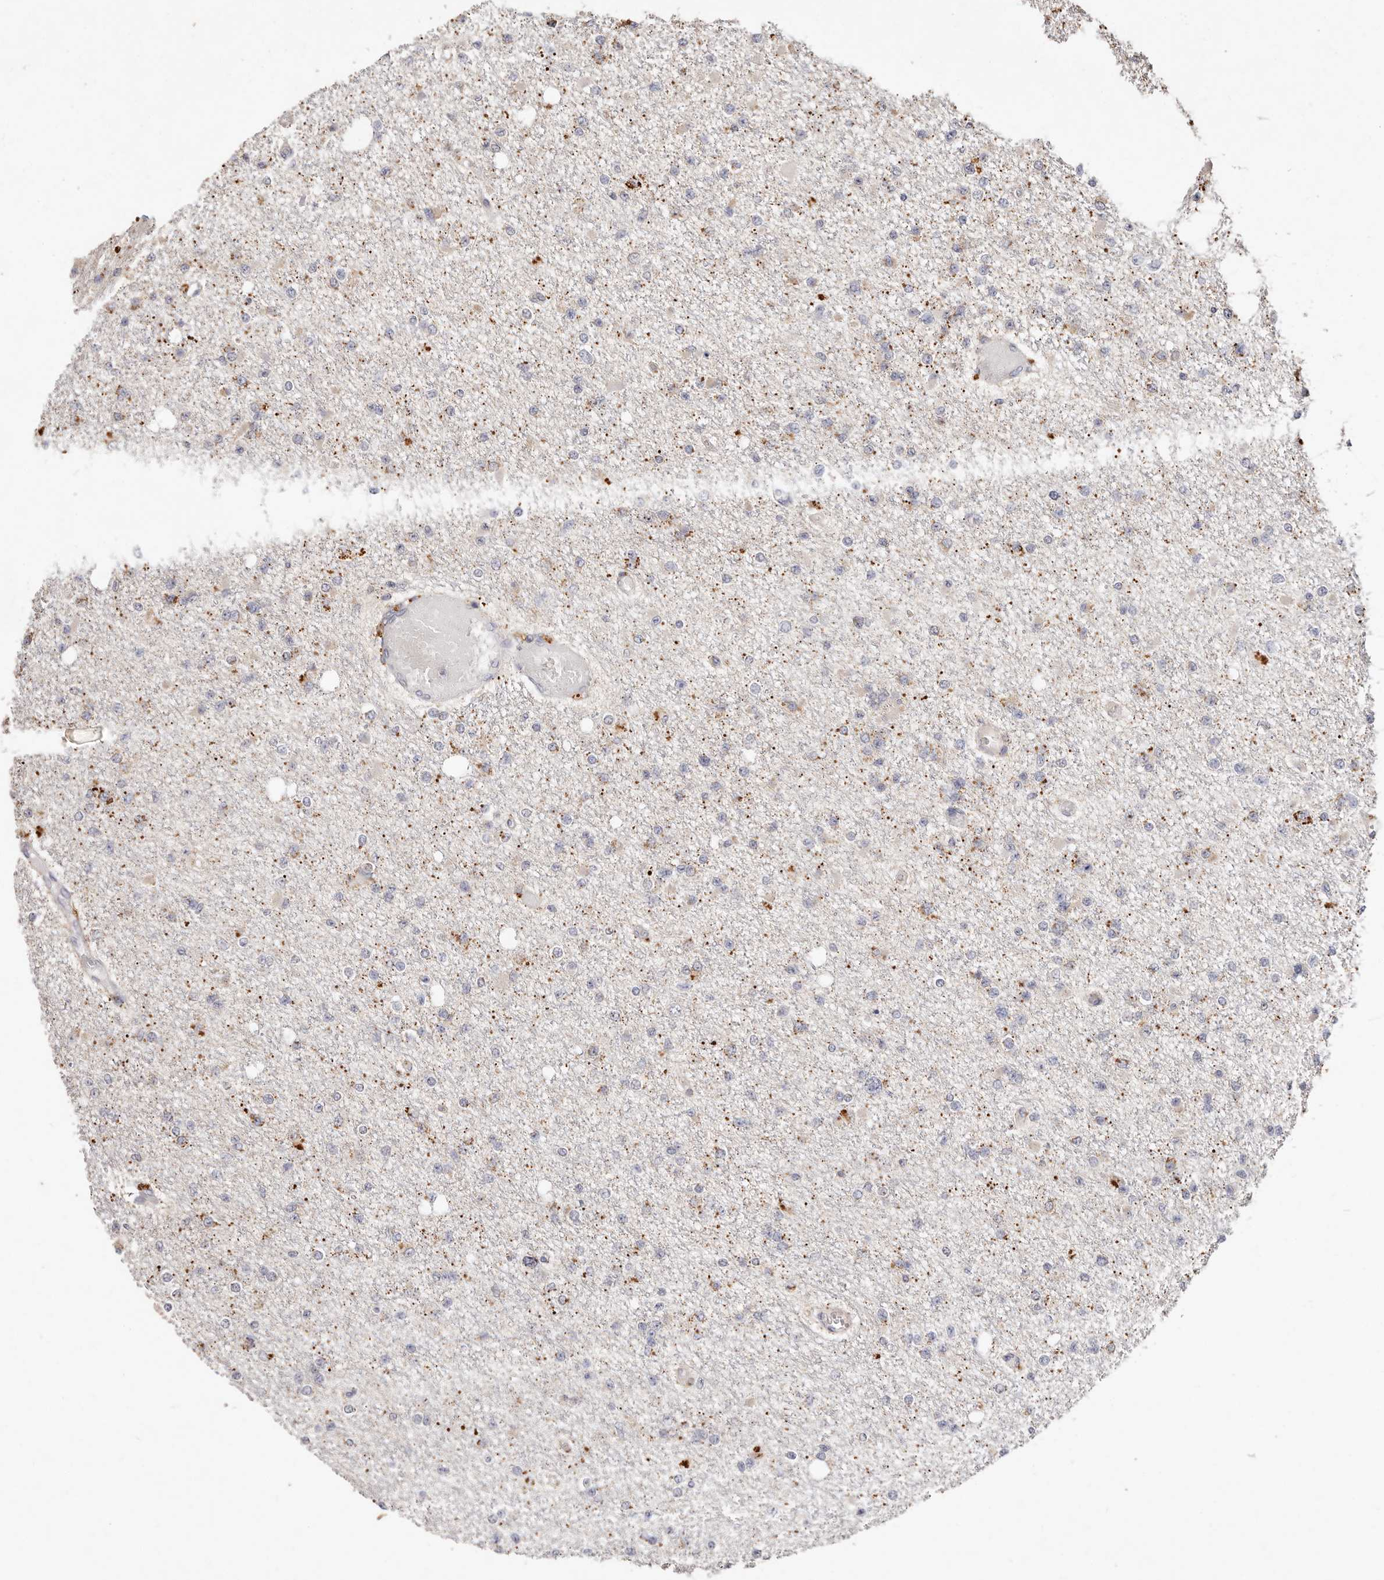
{"staining": {"intensity": "negative", "quantity": "none", "location": "none"}, "tissue": "glioma", "cell_type": "Tumor cells", "image_type": "cancer", "snomed": [{"axis": "morphology", "description": "Glioma, malignant, Low grade"}, {"axis": "topography", "description": "Brain"}], "caption": "This is an IHC histopathology image of glioma. There is no expression in tumor cells.", "gene": "THBS3", "patient": {"sex": "female", "age": 22}}